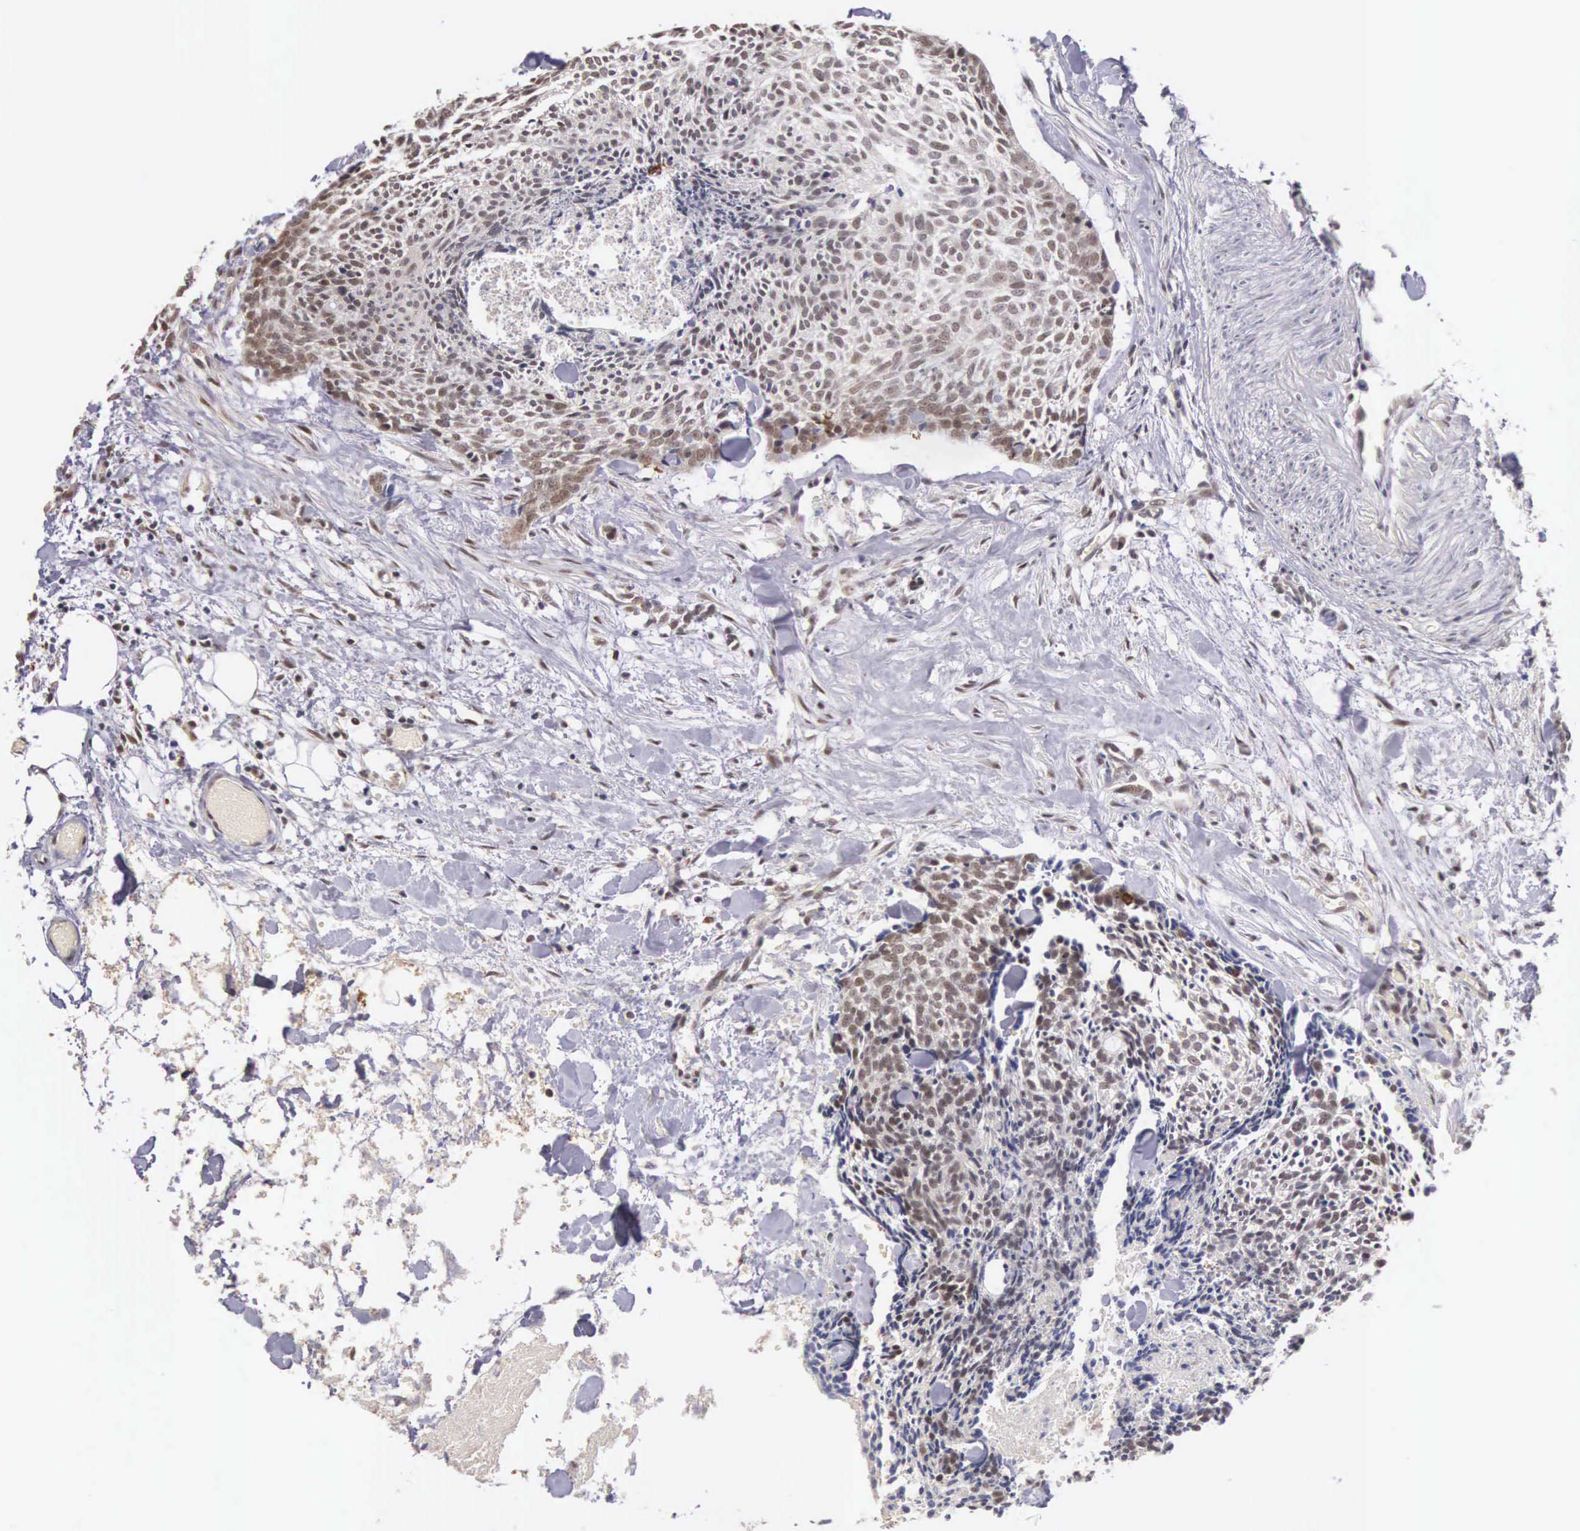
{"staining": {"intensity": "moderate", "quantity": "<25%", "location": "nuclear"}, "tissue": "head and neck cancer", "cell_type": "Tumor cells", "image_type": "cancer", "snomed": [{"axis": "morphology", "description": "Squamous cell carcinoma, NOS"}, {"axis": "topography", "description": "Salivary gland"}, {"axis": "topography", "description": "Head-Neck"}], "caption": "A brown stain highlights moderate nuclear expression of a protein in human head and neck squamous cell carcinoma tumor cells. The protein of interest is stained brown, and the nuclei are stained in blue (DAB (3,3'-diaminobenzidine) IHC with brightfield microscopy, high magnification).", "gene": "HMGXB4", "patient": {"sex": "male", "age": 70}}